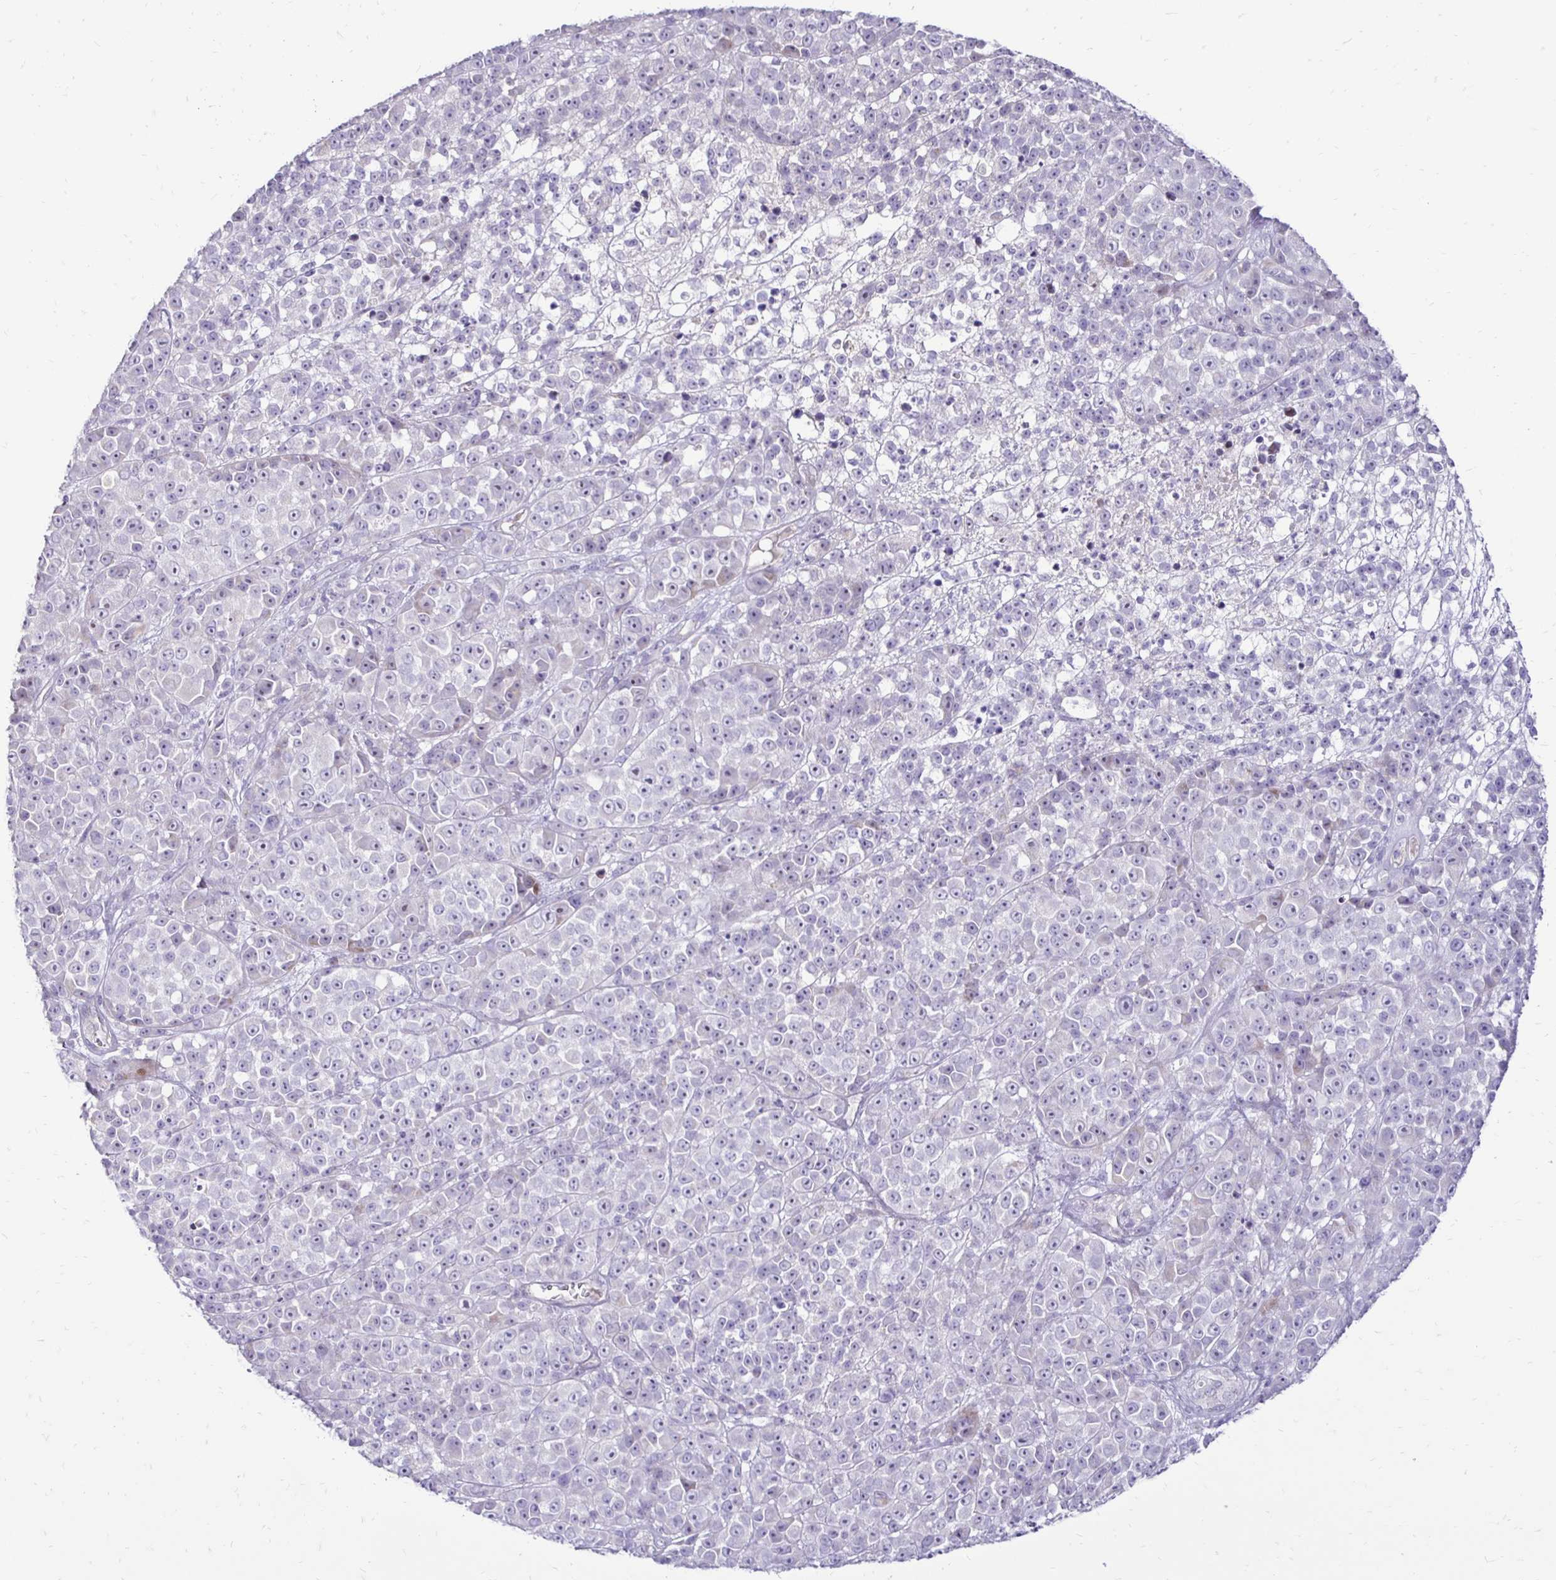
{"staining": {"intensity": "negative", "quantity": "none", "location": "none"}, "tissue": "melanoma", "cell_type": "Tumor cells", "image_type": "cancer", "snomed": [{"axis": "morphology", "description": "Malignant melanoma, NOS"}, {"axis": "topography", "description": "Skin"}, {"axis": "topography", "description": "Skin of back"}], "caption": "DAB immunohistochemical staining of human melanoma reveals no significant positivity in tumor cells.", "gene": "GAS2", "patient": {"sex": "male", "age": 91}}